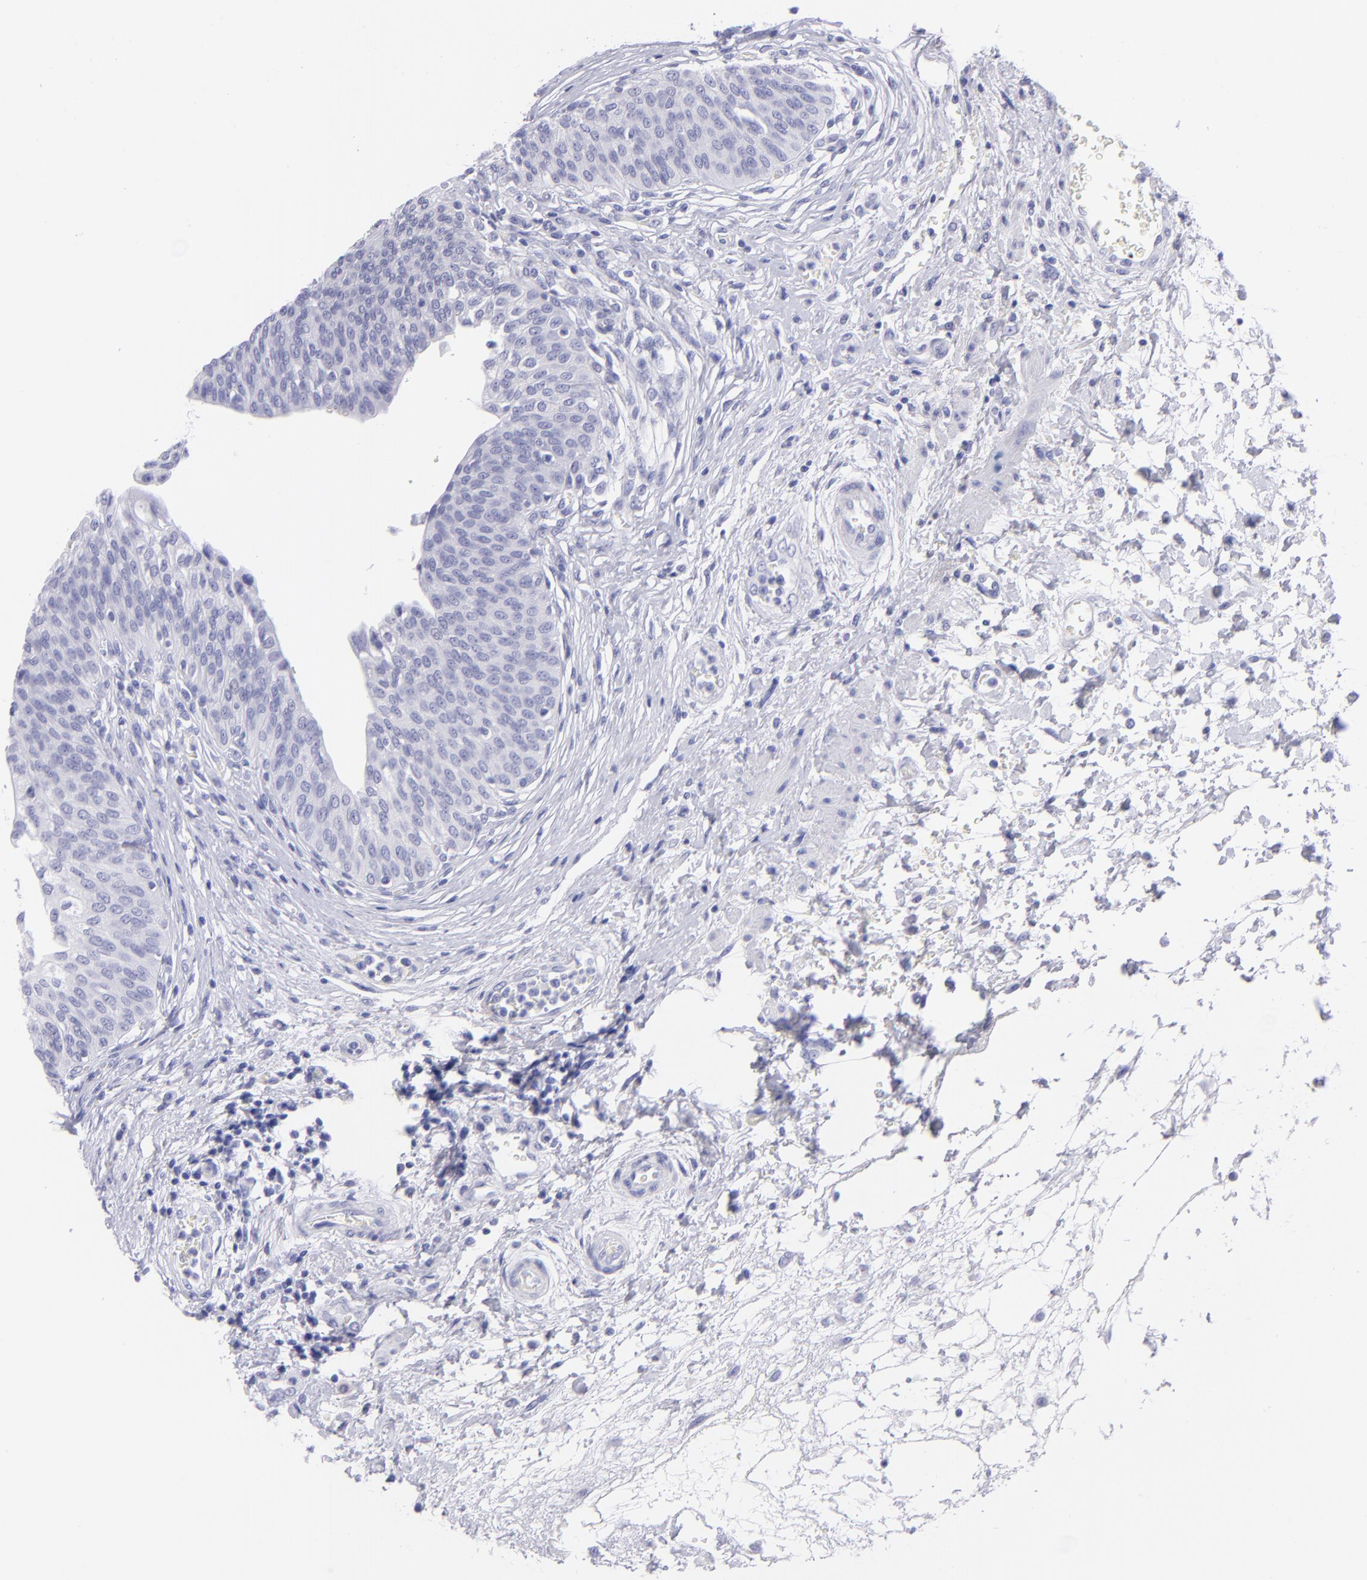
{"staining": {"intensity": "negative", "quantity": "none", "location": "none"}, "tissue": "urinary bladder", "cell_type": "Urothelial cells", "image_type": "normal", "snomed": [{"axis": "morphology", "description": "Normal tissue, NOS"}, {"axis": "topography", "description": "Smooth muscle"}, {"axis": "topography", "description": "Urinary bladder"}], "caption": "Immunohistochemical staining of normal urinary bladder shows no significant expression in urothelial cells.", "gene": "CNP", "patient": {"sex": "male", "age": 35}}